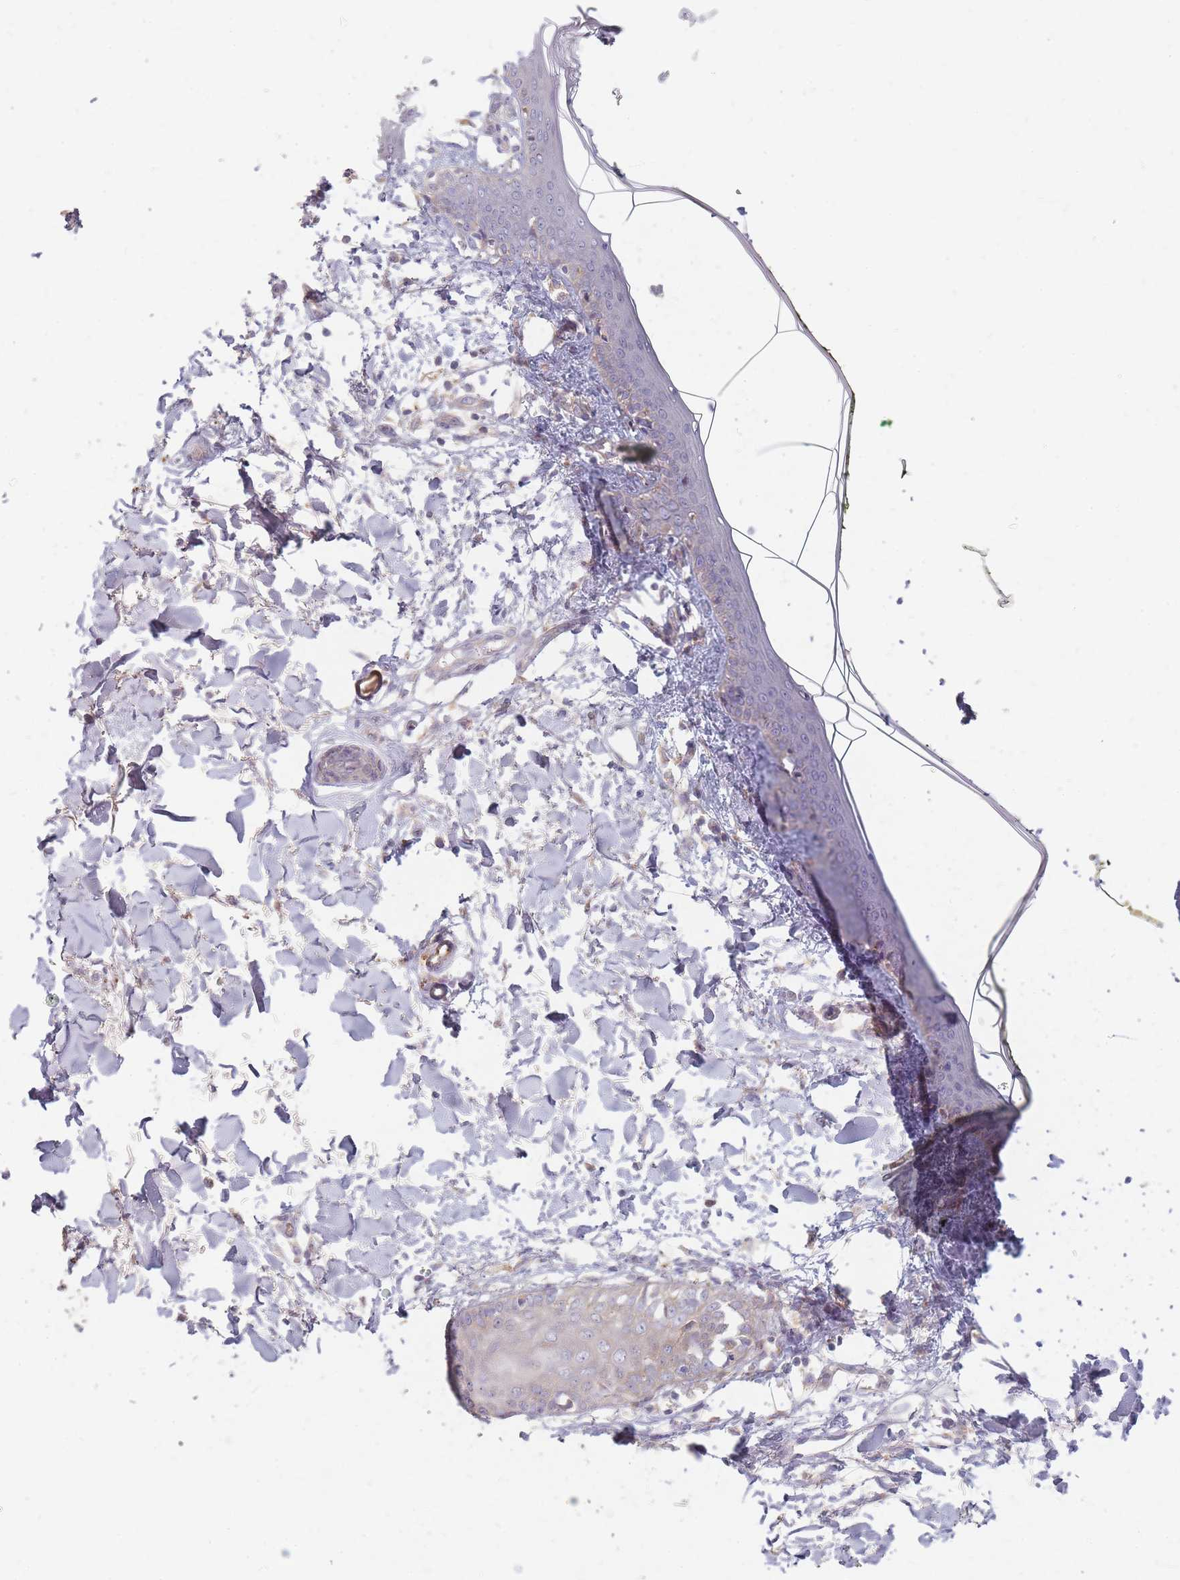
{"staining": {"intensity": "negative", "quantity": "none", "location": "none"}, "tissue": "skin", "cell_type": "Fibroblasts", "image_type": "normal", "snomed": [{"axis": "morphology", "description": "Normal tissue, NOS"}, {"axis": "topography", "description": "Skin"}], "caption": "IHC image of unremarkable human skin stained for a protein (brown), which shows no expression in fibroblasts. The staining is performed using DAB (3,3'-diaminobenzidine) brown chromogen with nuclei counter-stained in using hematoxylin.", "gene": "SMIM14", "patient": {"sex": "female", "age": 34}}